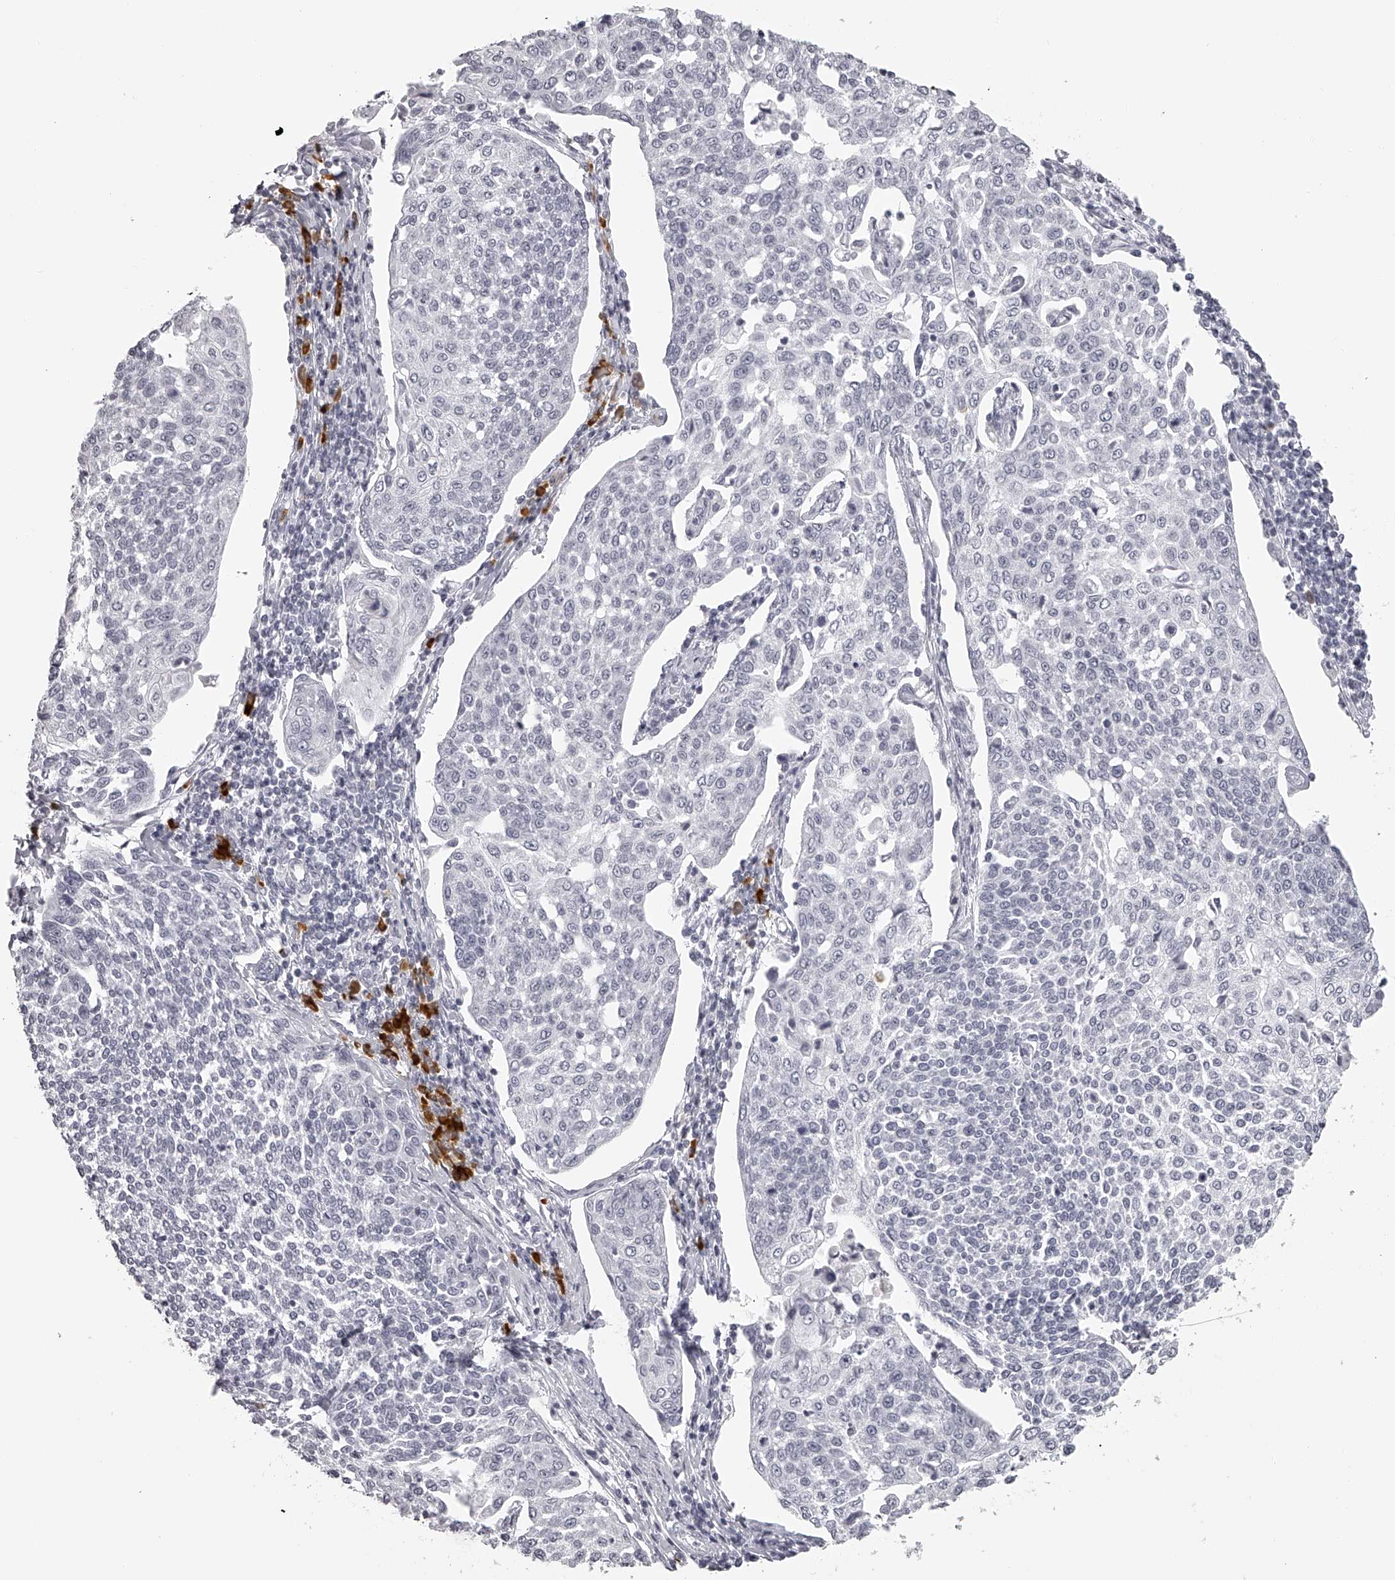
{"staining": {"intensity": "negative", "quantity": "none", "location": "none"}, "tissue": "cervical cancer", "cell_type": "Tumor cells", "image_type": "cancer", "snomed": [{"axis": "morphology", "description": "Squamous cell carcinoma, NOS"}, {"axis": "topography", "description": "Cervix"}], "caption": "Immunohistochemical staining of cervical cancer (squamous cell carcinoma) shows no significant staining in tumor cells. (DAB IHC with hematoxylin counter stain).", "gene": "SEC11C", "patient": {"sex": "female", "age": 34}}